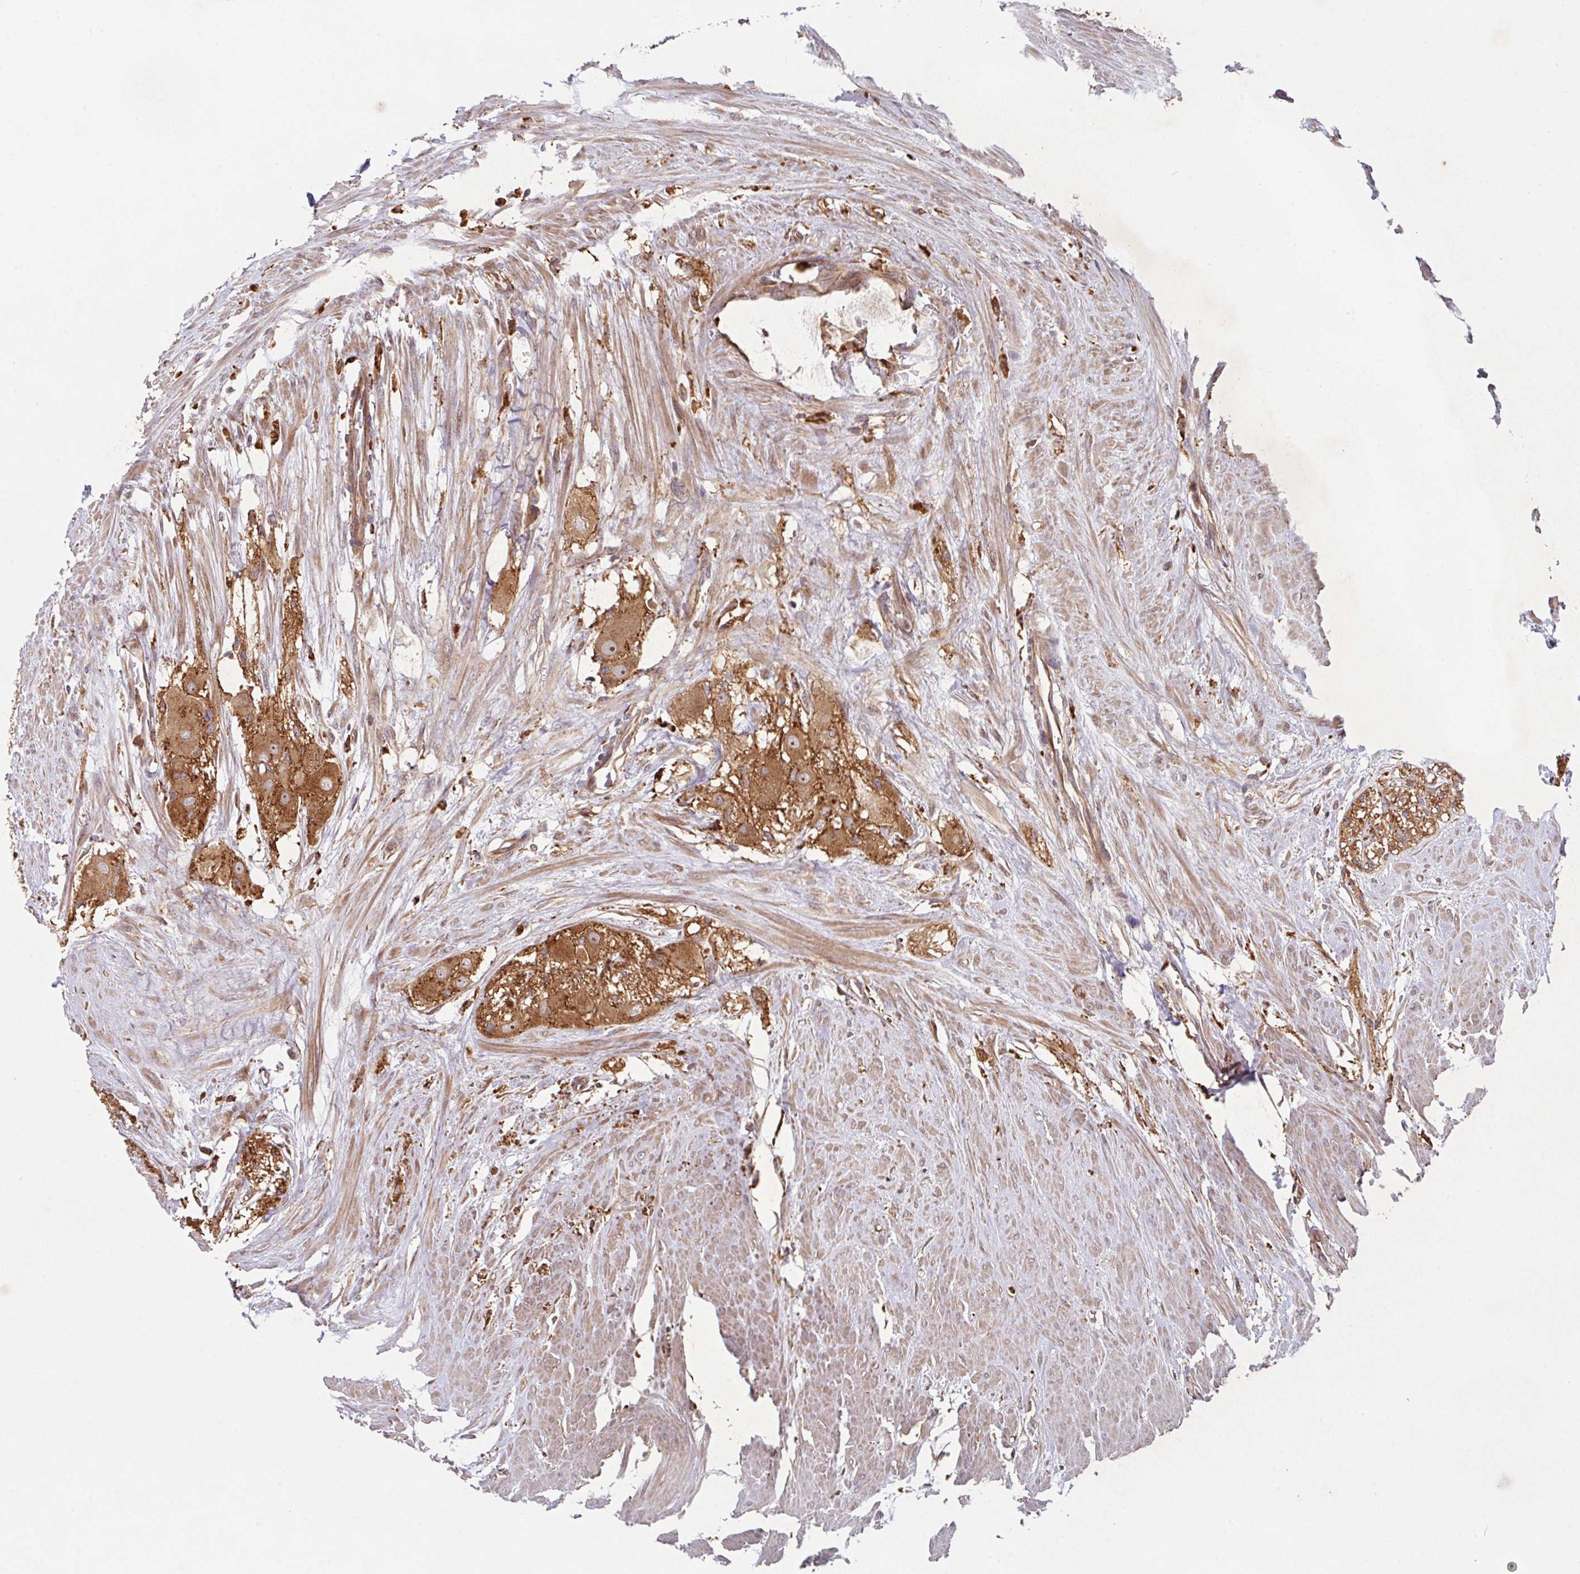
{"staining": {"intensity": "moderate", "quantity": ">75%", "location": "cytoplasmic/membranous"}, "tissue": "colorectal cancer", "cell_type": "Tumor cells", "image_type": "cancer", "snomed": [{"axis": "morphology", "description": "Adenocarcinoma, NOS"}, {"axis": "topography", "description": "Rectum"}], "caption": "The histopathology image displays immunohistochemical staining of colorectal adenocarcinoma. There is moderate cytoplasmic/membranous positivity is seen in about >75% of tumor cells.", "gene": "TRIM14", "patient": {"sex": "male", "age": 78}}